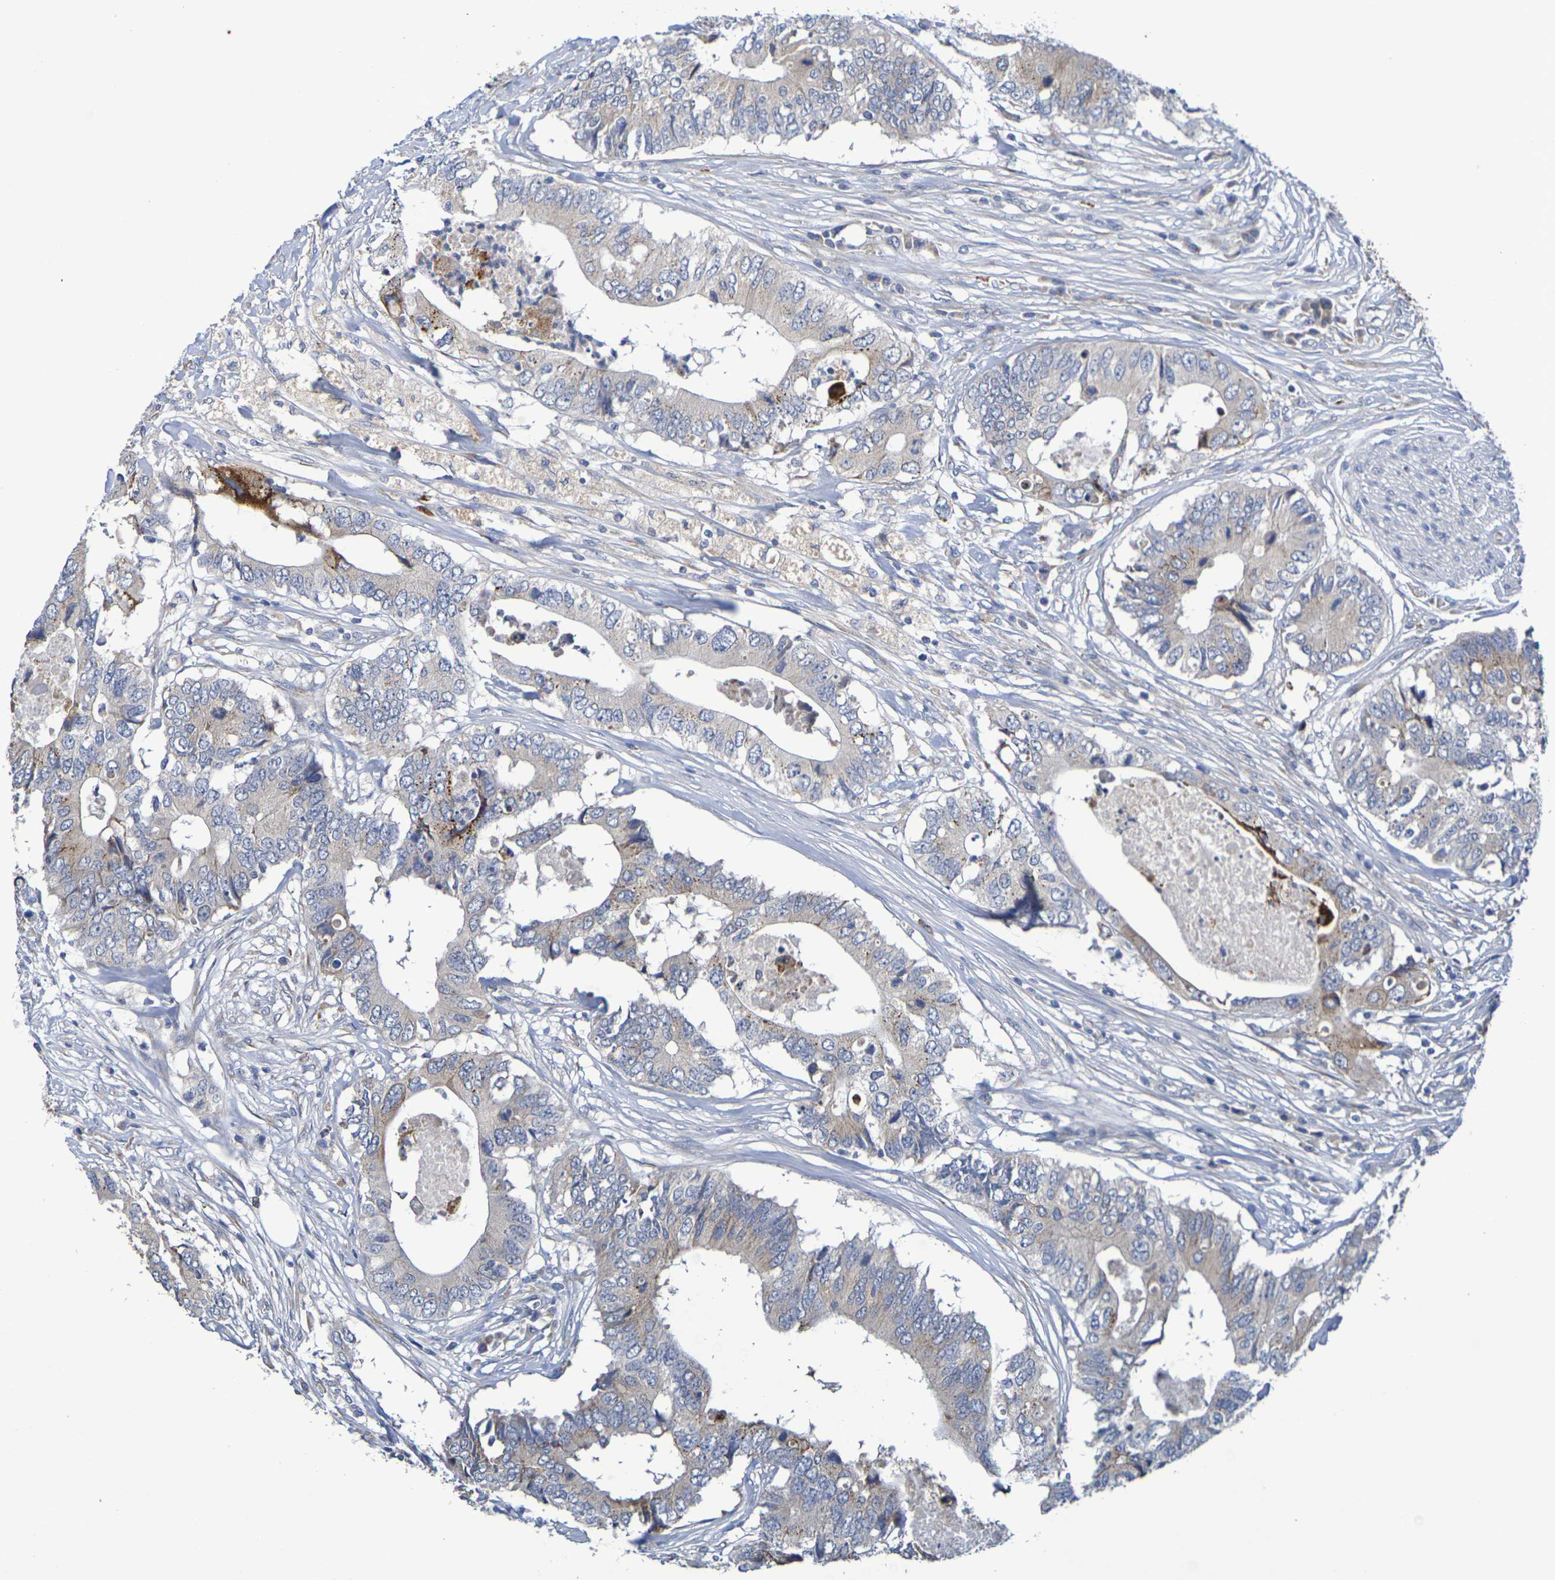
{"staining": {"intensity": "moderate", "quantity": "<25%", "location": "cytoplasmic/membranous"}, "tissue": "colorectal cancer", "cell_type": "Tumor cells", "image_type": "cancer", "snomed": [{"axis": "morphology", "description": "Adenocarcinoma, NOS"}, {"axis": "topography", "description": "Colon"}], "caption": "Immunohistochemical staining of adenocarcinoma (colorectal) exhibits moderate cytoplasmic/membranous protein positivity in about <25% of tumor cells.", "gene": "SDC4", "patient": {"sex": "male", "age": 71}}